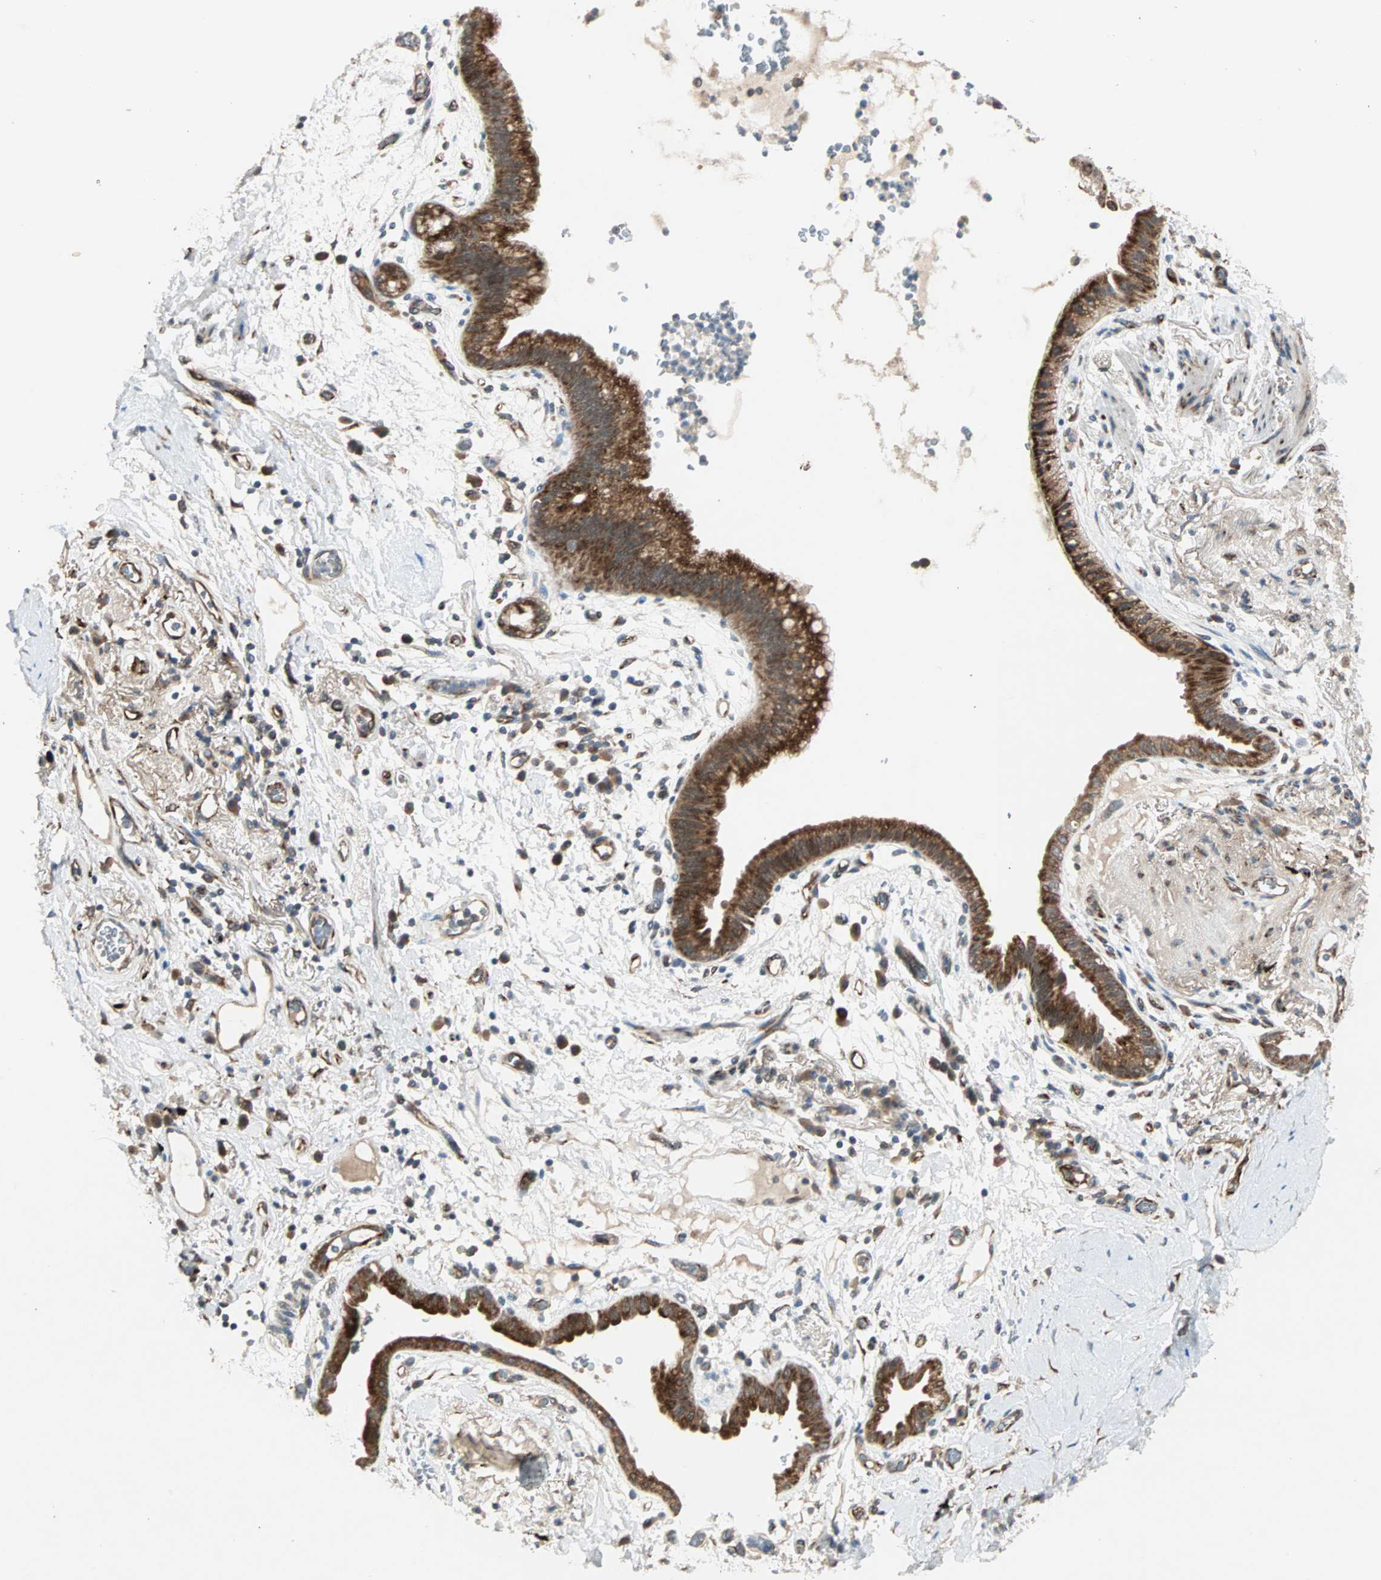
{"staining": {"intensity": "strong", "quantity": ">75%", "location": "cytoplasmic/membranous,nuclear"}, "tissue": "lung cancer", "cell_type": "Tumor cells", "image_type": "cancer", "snomed": [{"axis": "morphology", "description": "Adenocarcinoma, NOS"}, {"axis": "topography", "description": "Lung"}], "caption": "Brown immunohistochemical staining in lung cancer demonstrates strong cytoplasmic/membranous and nuclear expression in about >75% of tumor cells. (DAB (3,3'-diaminobenzidine) = brown stain, brightfield microscopy at high magnification).", "gene": "ZNF37A", "patient": {"sex": "female", "age": 70}}